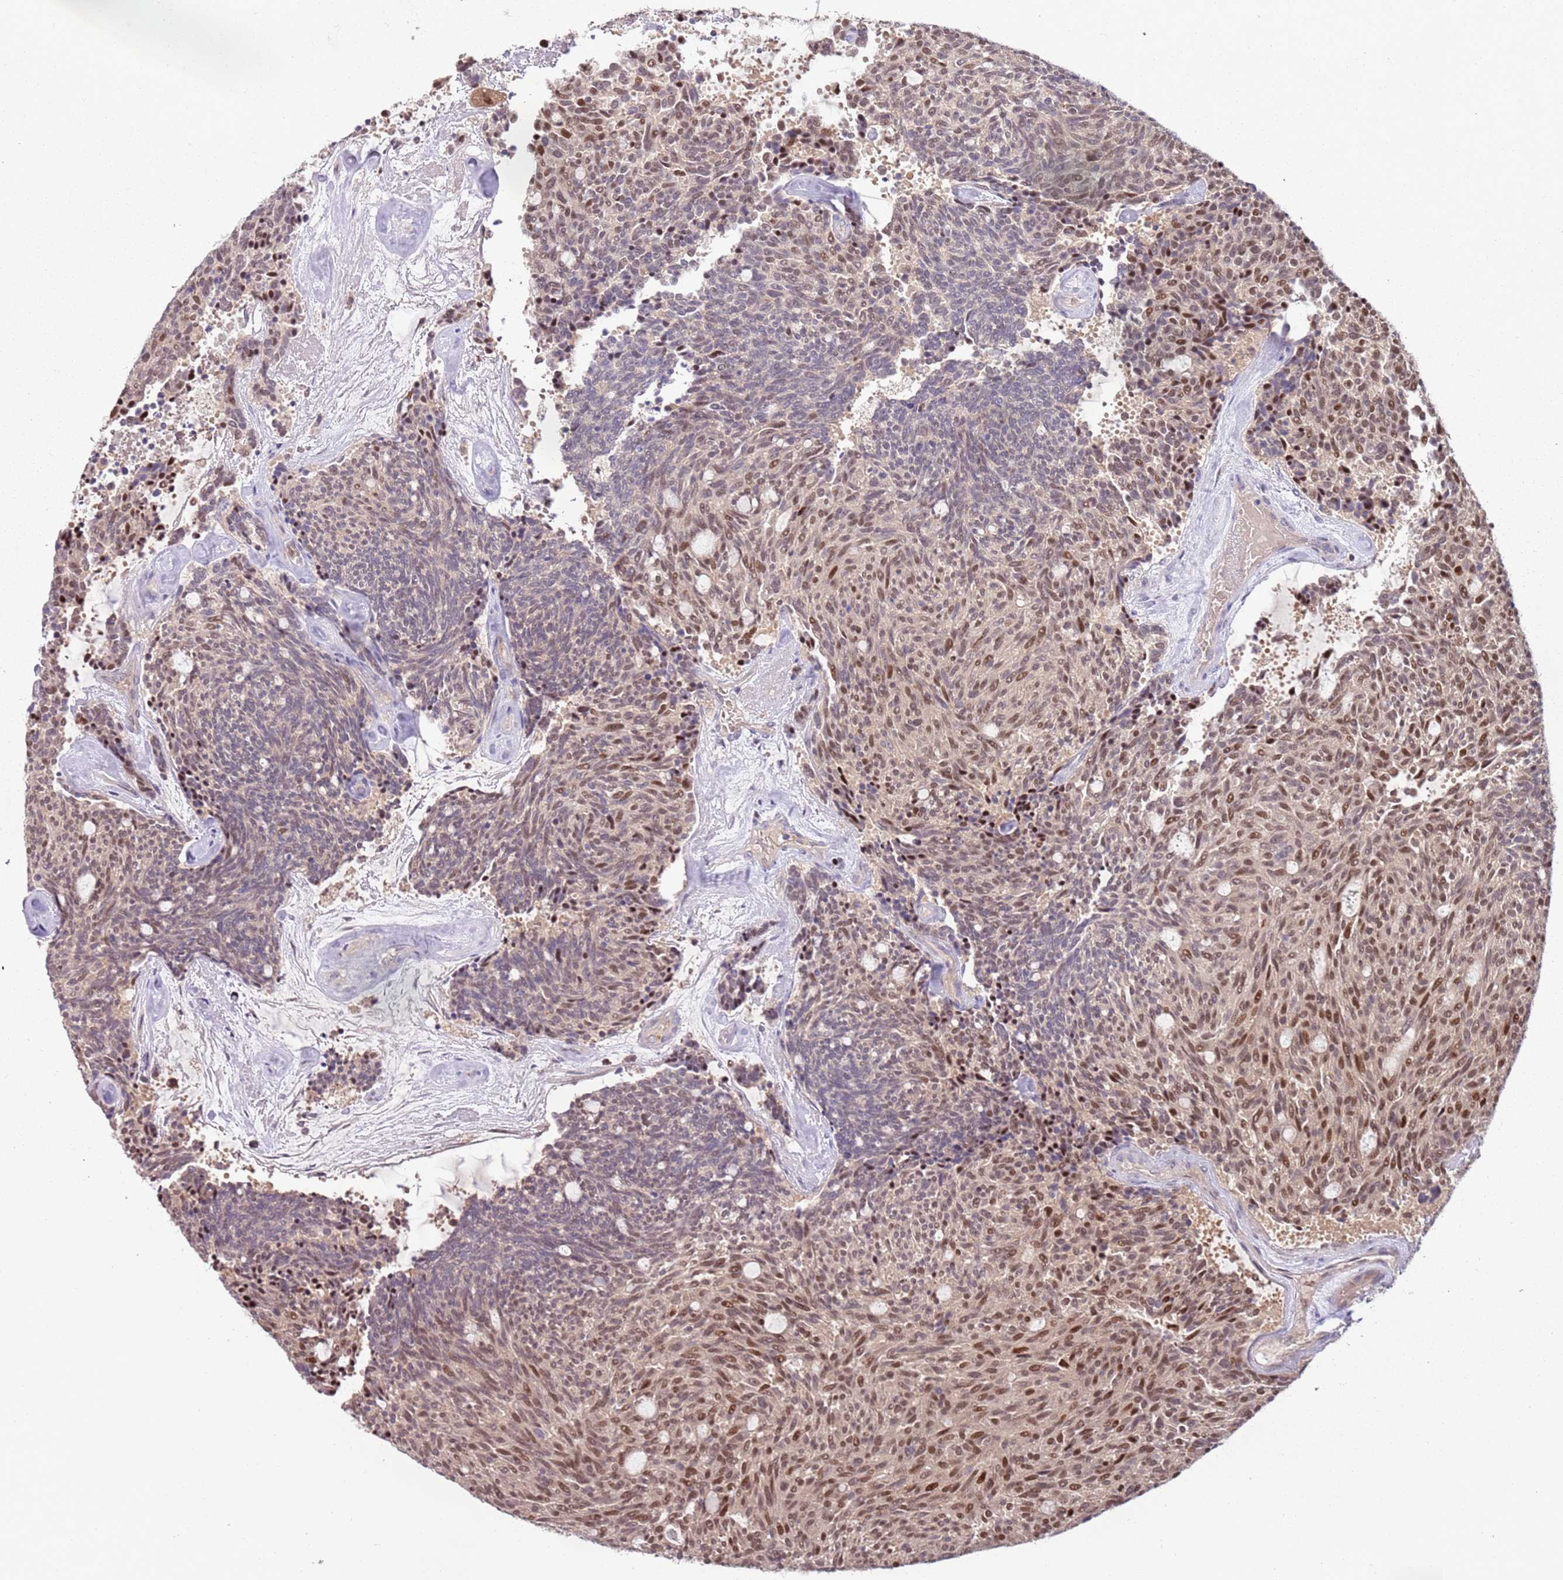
{"staining": {"intensity": "moderate", "quantity": ">75%", "location": "nuclear"}, "tissue": "carcinoid", "cell_type": "Tumor cells", "image_type": "cancer", "snomed": [{"axis": "morphology", "description": "Carcinoid, malignant, NOS"}, {"axis": "topography", "description": "Pancreas"}], "caption": "The photomicrograph displays immunohistochemical staining of malignant carcinoid. There is moderate nuclear positivity is appreciated in approximately >75% of tumor cells.", "gene": "GSTO2", "patient": {"sex": "female", "age": 54}}